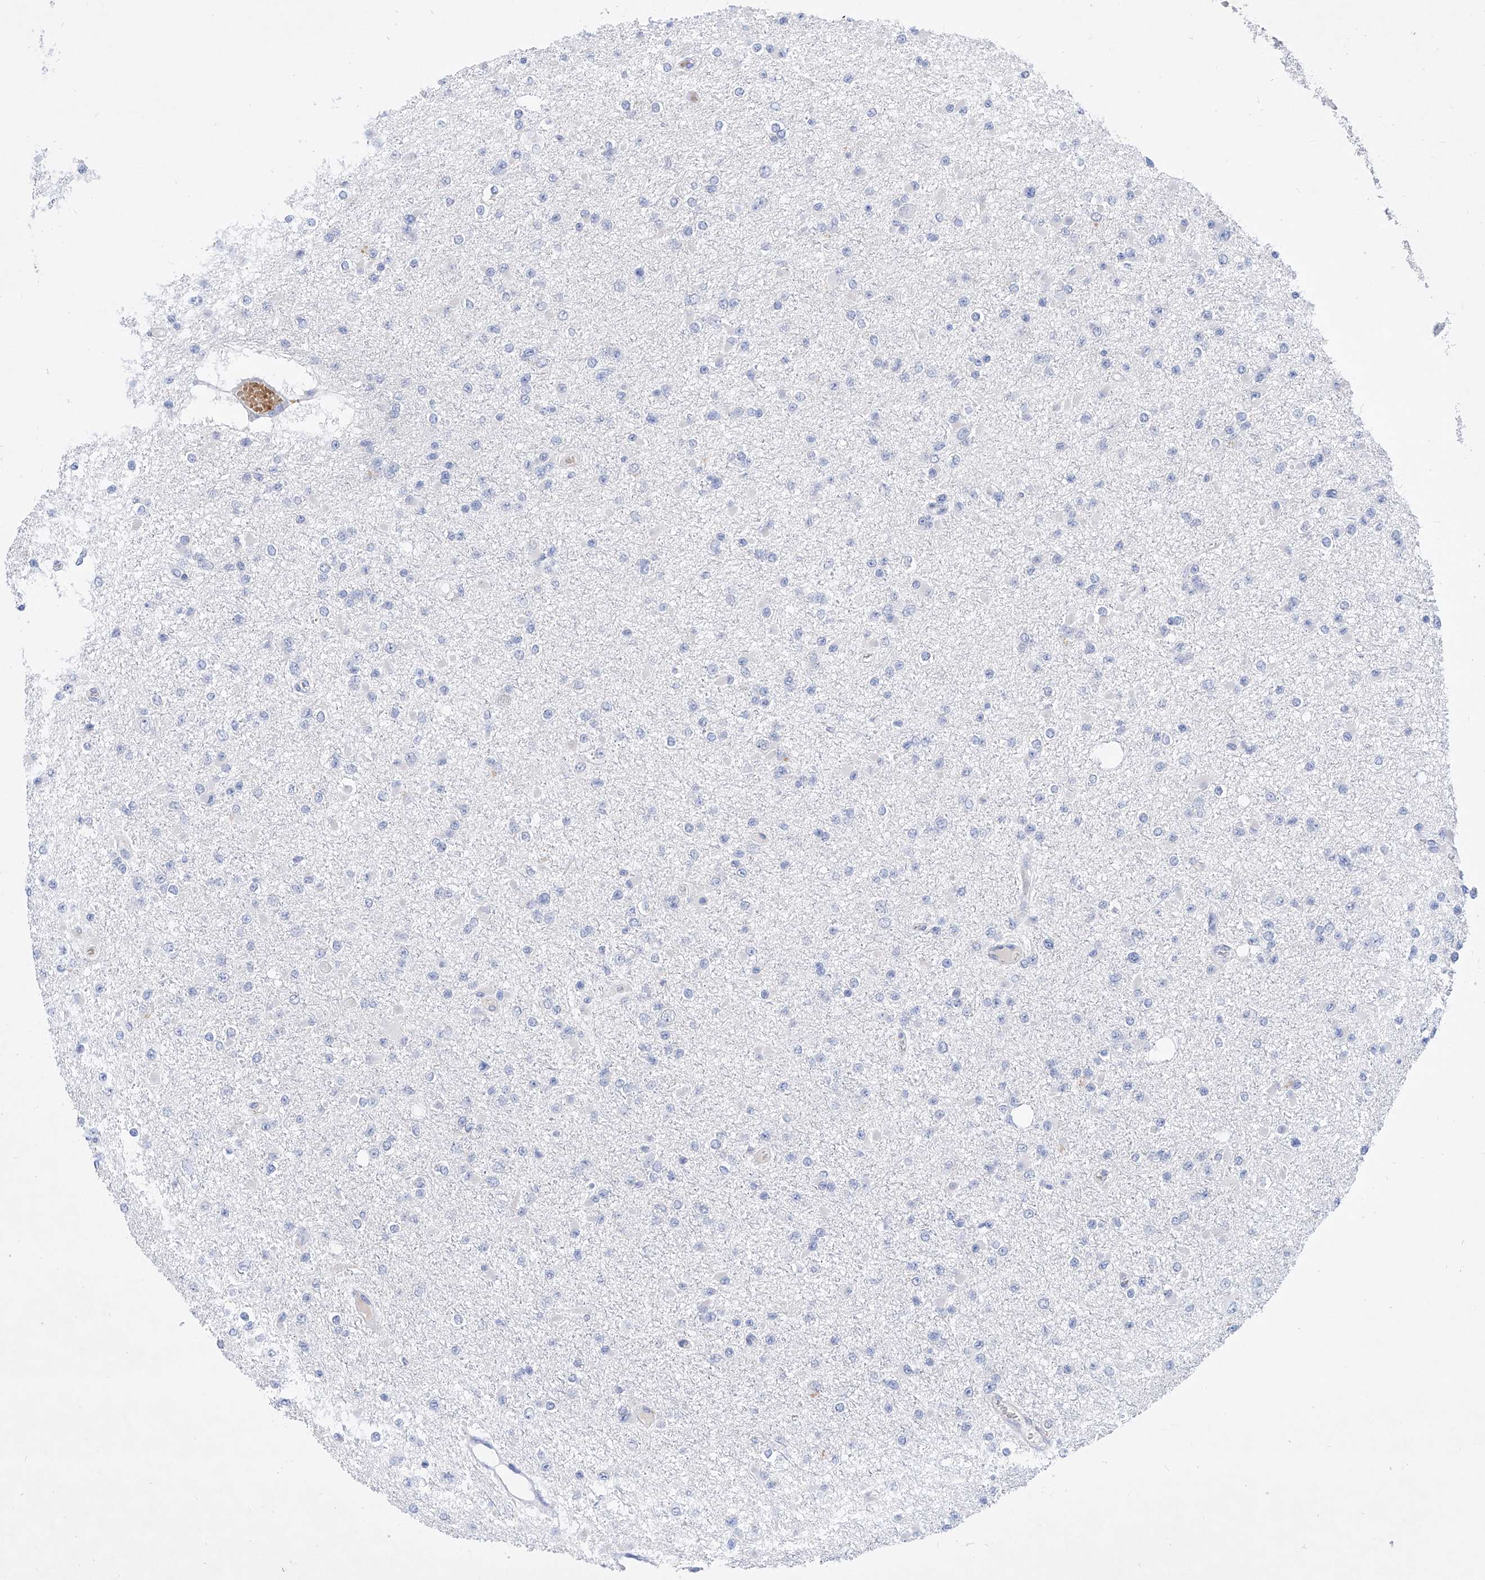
{"staining": {"intensity": "negative", "quantity": "none", "location": "none"}, "tissue": "glioma", "cell_type": "Tumor cells", "image_type": "cancer", "snomed": [{"axis": "morphology", "description": "Glioma, malignant, Low grade"}, {"axis": "topography", "description": "Brain"}], "caption": "A photomicrograph of glioma stained for a protein shows no brown staining in tumor cells.", "gene": "BPTF", "patient": {"sex": "female", "age": 22}}